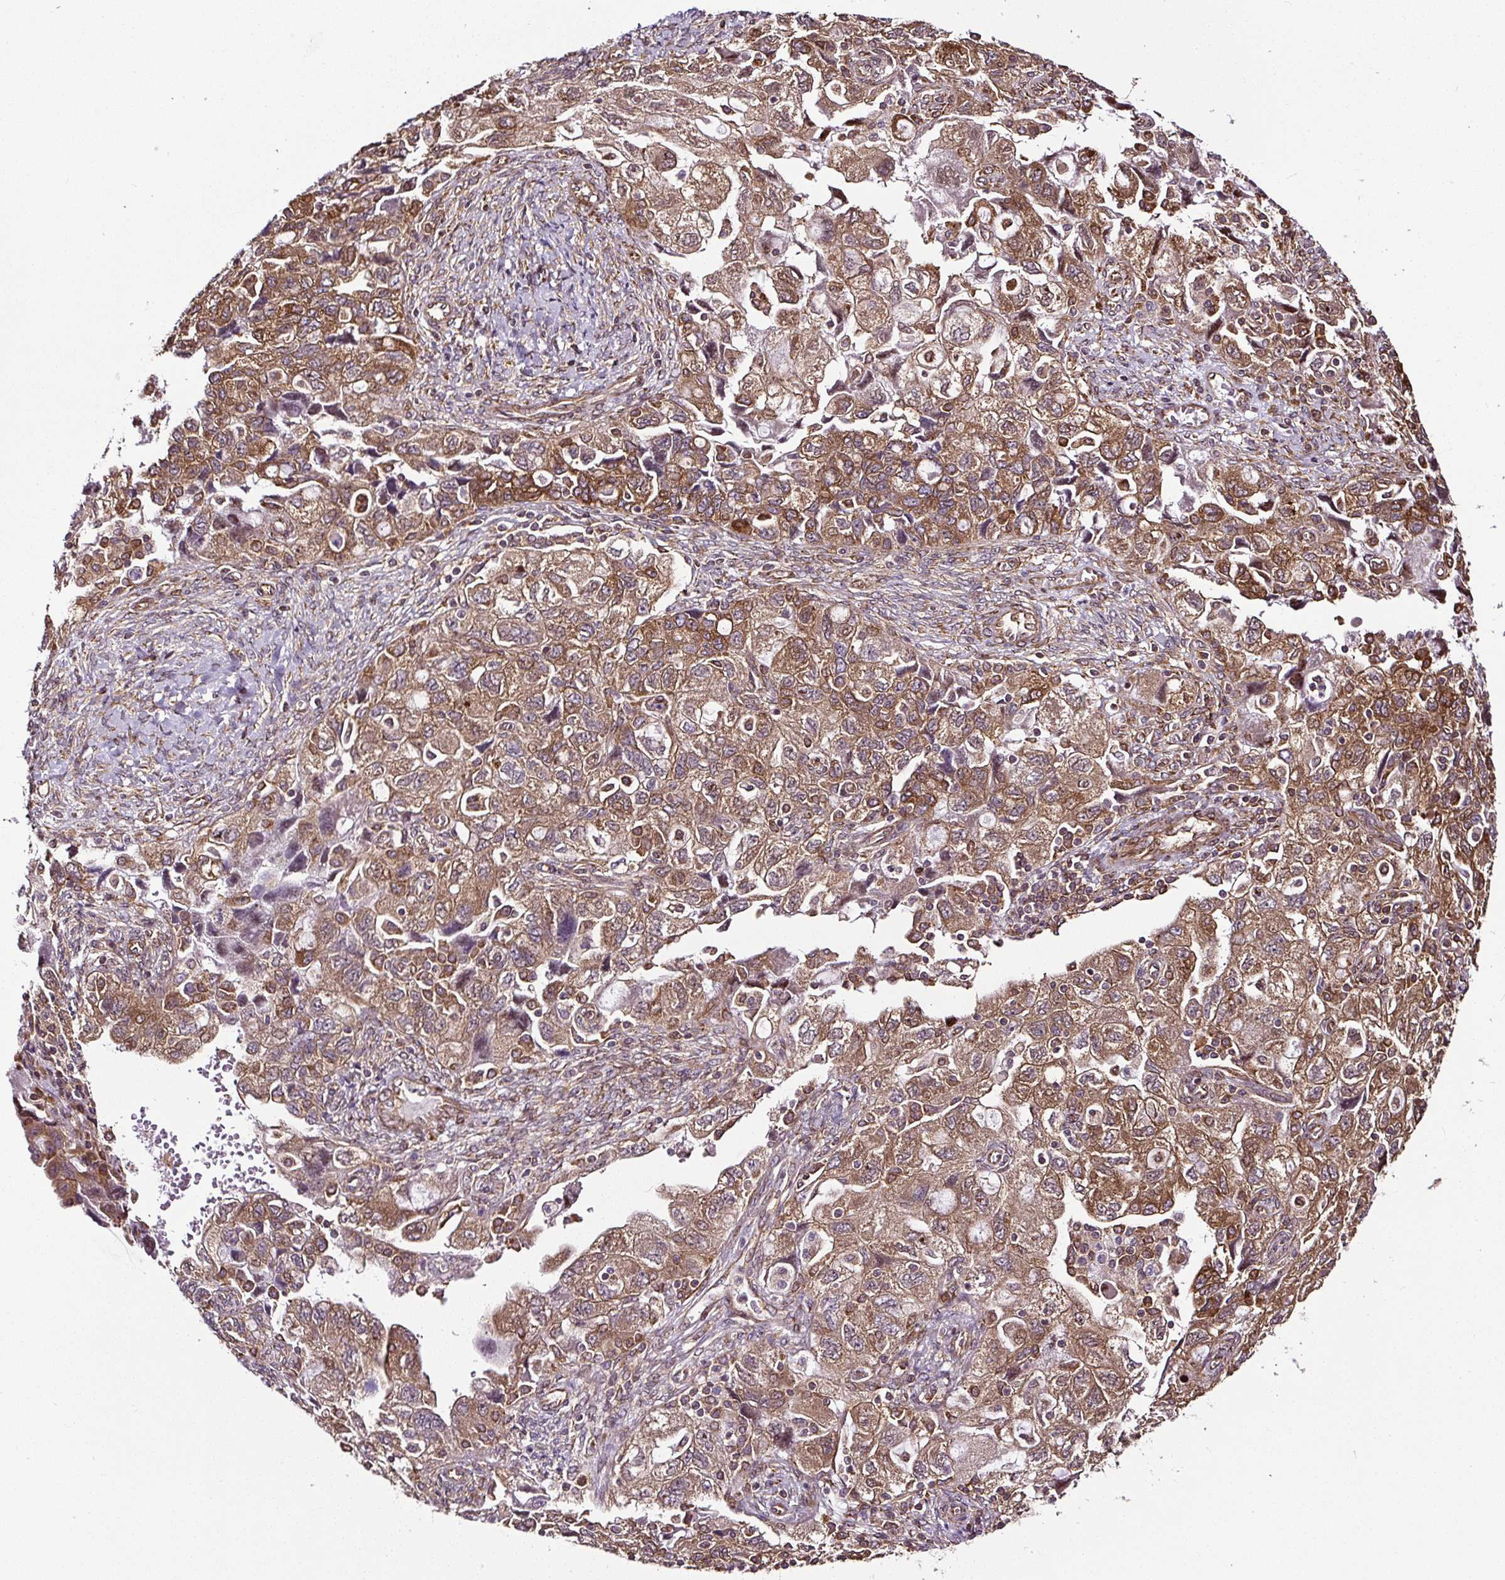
{"staining": {"intensity": "moderate", "quantity": ">75%", "location": "cytoplasmic/membranous"}, "tissue": "ovarian cancer", "cell_type": "Tumor cells", "image_type": "cancer", "snomed": [{"axis": "morphology", "description": "Carcinoma, NOS"}, {"axis": "morphology", "description": "Cystadenocarcinoma, serous, NOS"}, {"axis": "topography", "description": "Ovary"}], "caption": "DAB immunohistochemical staining of ovarian cancer (serous cystadenocarcinoma) exhibits moderate cytoplasmic/membranous protein positivity in about >75% of tumor cells.", "gene": "KDM4E", "patient": {"sex": "female", "age": 69}}